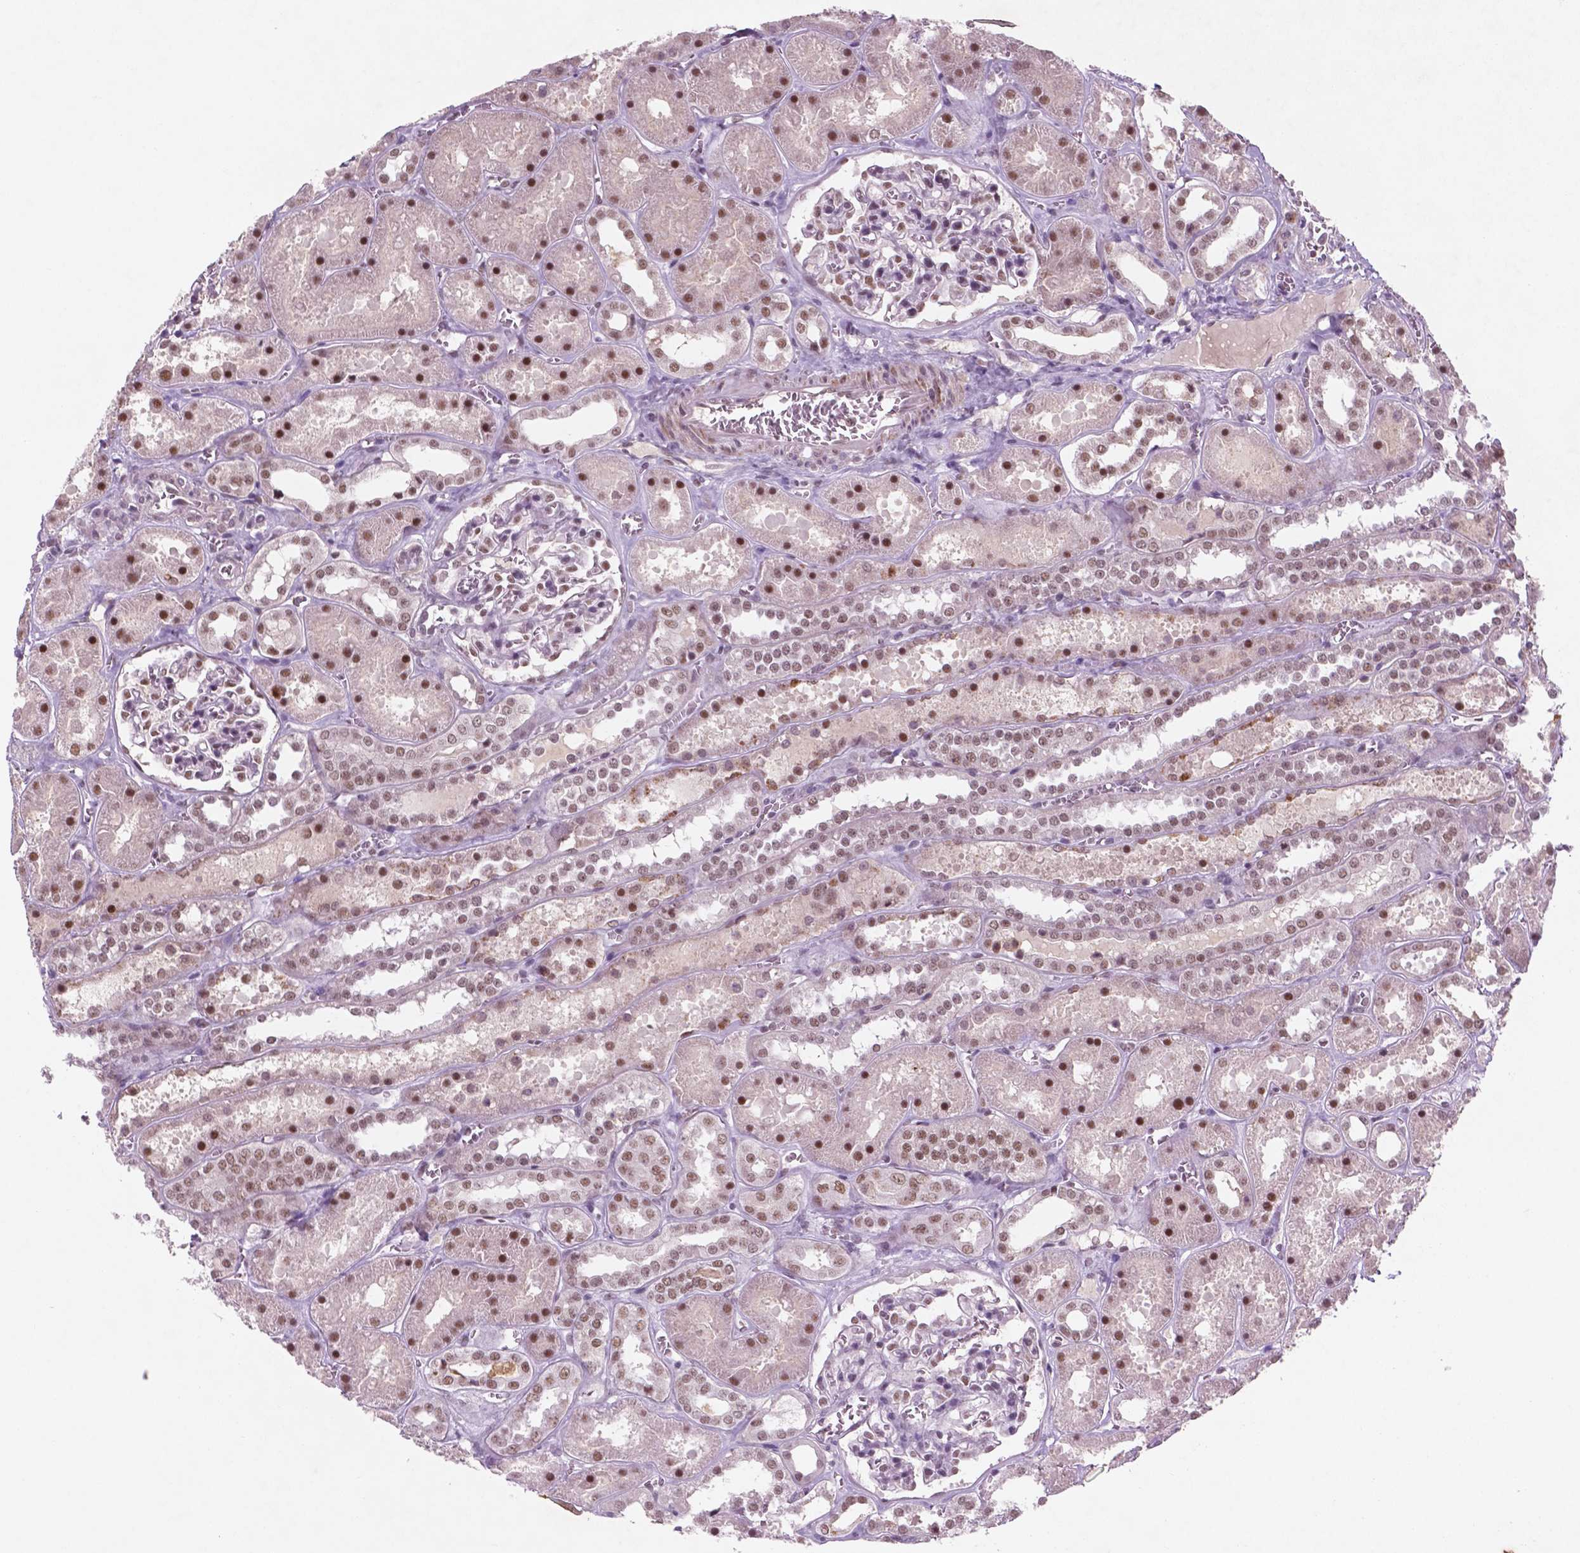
{"staining": {"intensity": "moderate", "quantity": "25%-75%", "location": "nuclear"}, "tissue": "kidney", "cell_type": "Cells in glomeruli", "image_type": "normal", "snomed": [{"axis": "morphology", "description": "Normal tissue, NOS"}, {"axis": "topography", "description": "Kidney"}], "caption": "IHC photomicrograph of unremarkable human kidney stained for a protein (brown), which reveals medium levels of moderate nuclear staining in about 25%-75% of cells in glomeruli.", "gene": "CTR9", "patient": {"sex": "female", "age": 41}}